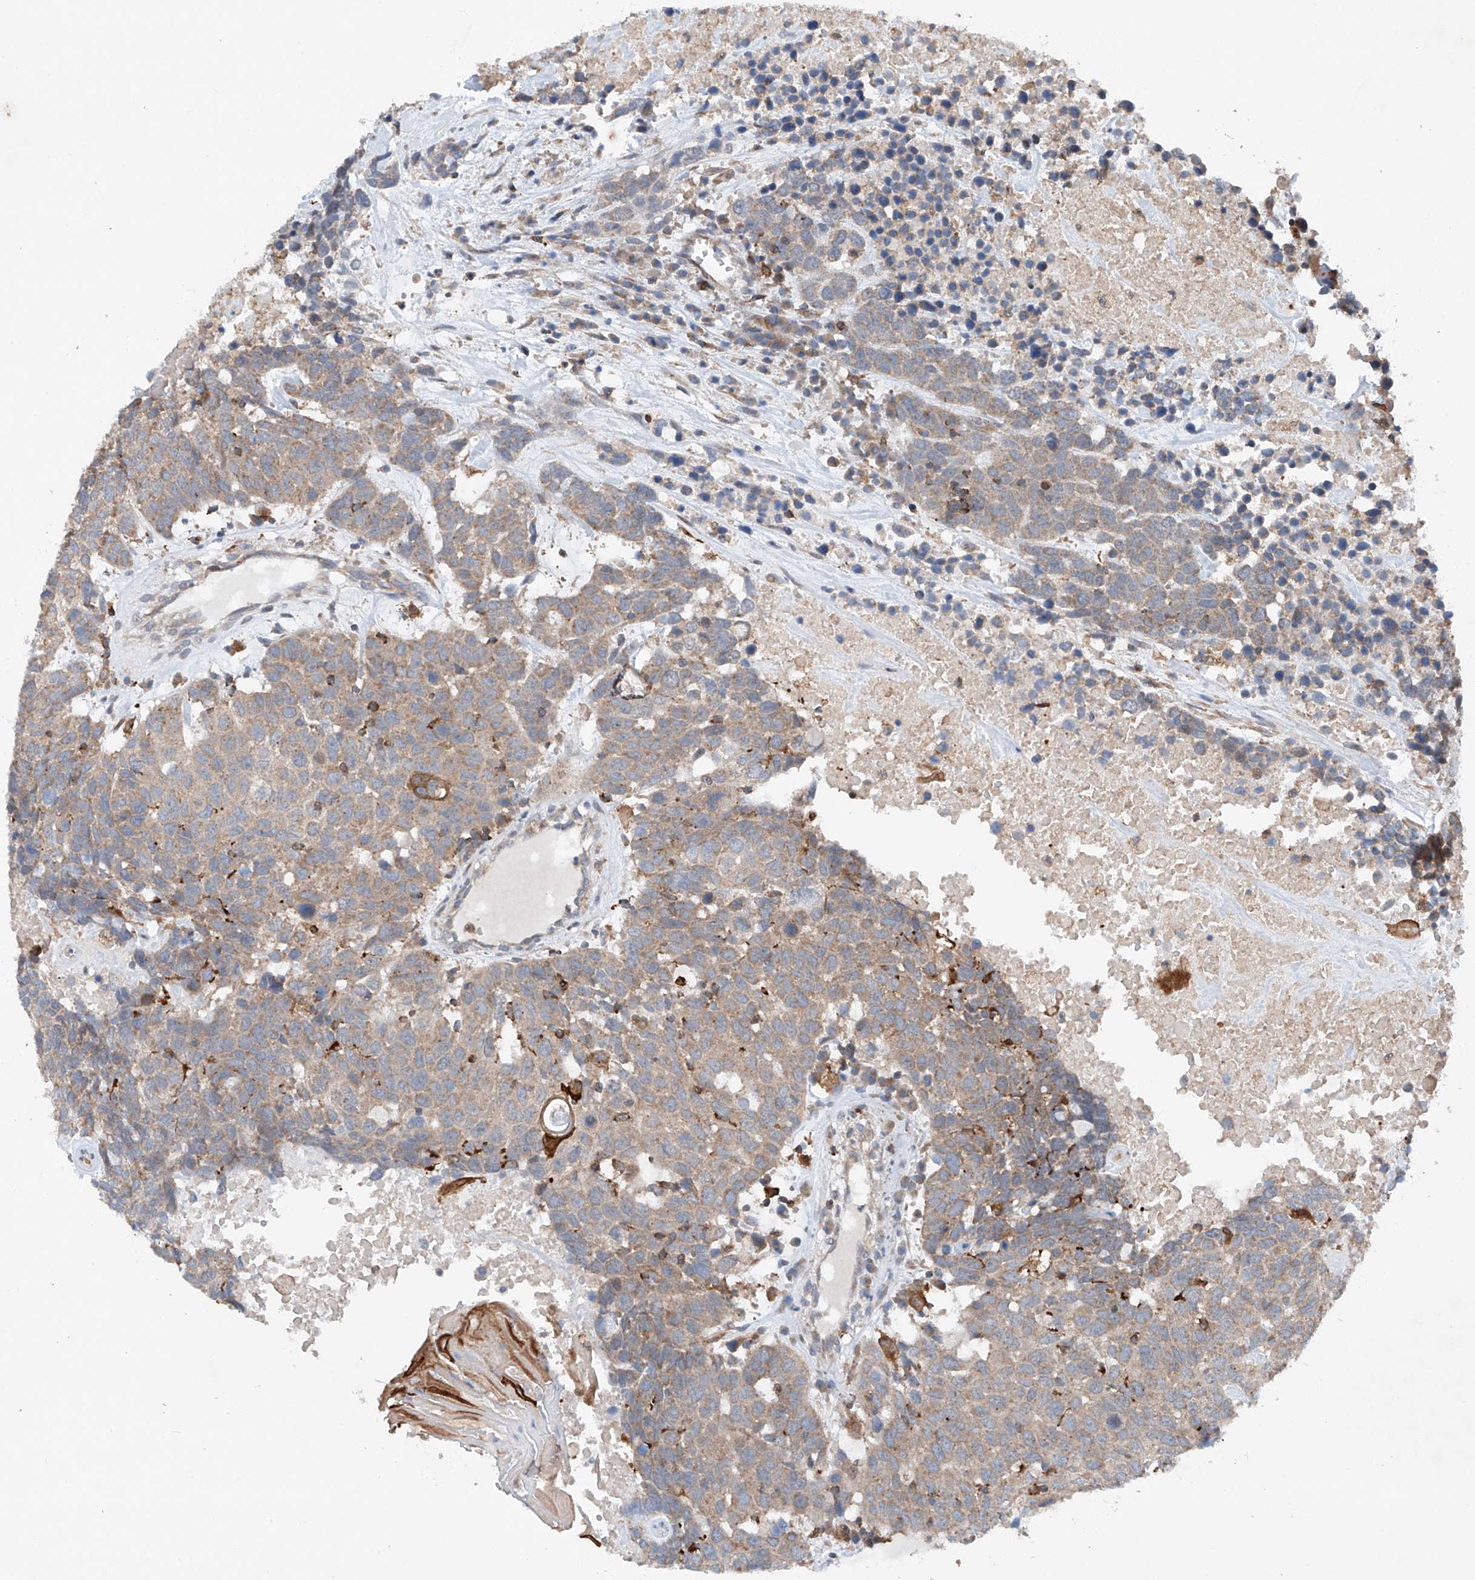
{"staining": {"intensity": "weak", "quantity": ">75%", "location": "cytoplasmic/membranous"}, "tissue": "head and neck cancer", "cell_type": "Tumor cells", "image_type": "cancer", "snomed": [{"axis": "morphology", "description": "Squamous cell carcinoma, NOS"}, {"axis": "topography", "description": "Head-Neck"}], "caption": "Human head and neck cancer (squamous cell carcinoma) stained with a protein marker displays weak staining in tumor cells.", "gene": "CEP85L", "patient": {"sex": "male", "age": 66}}